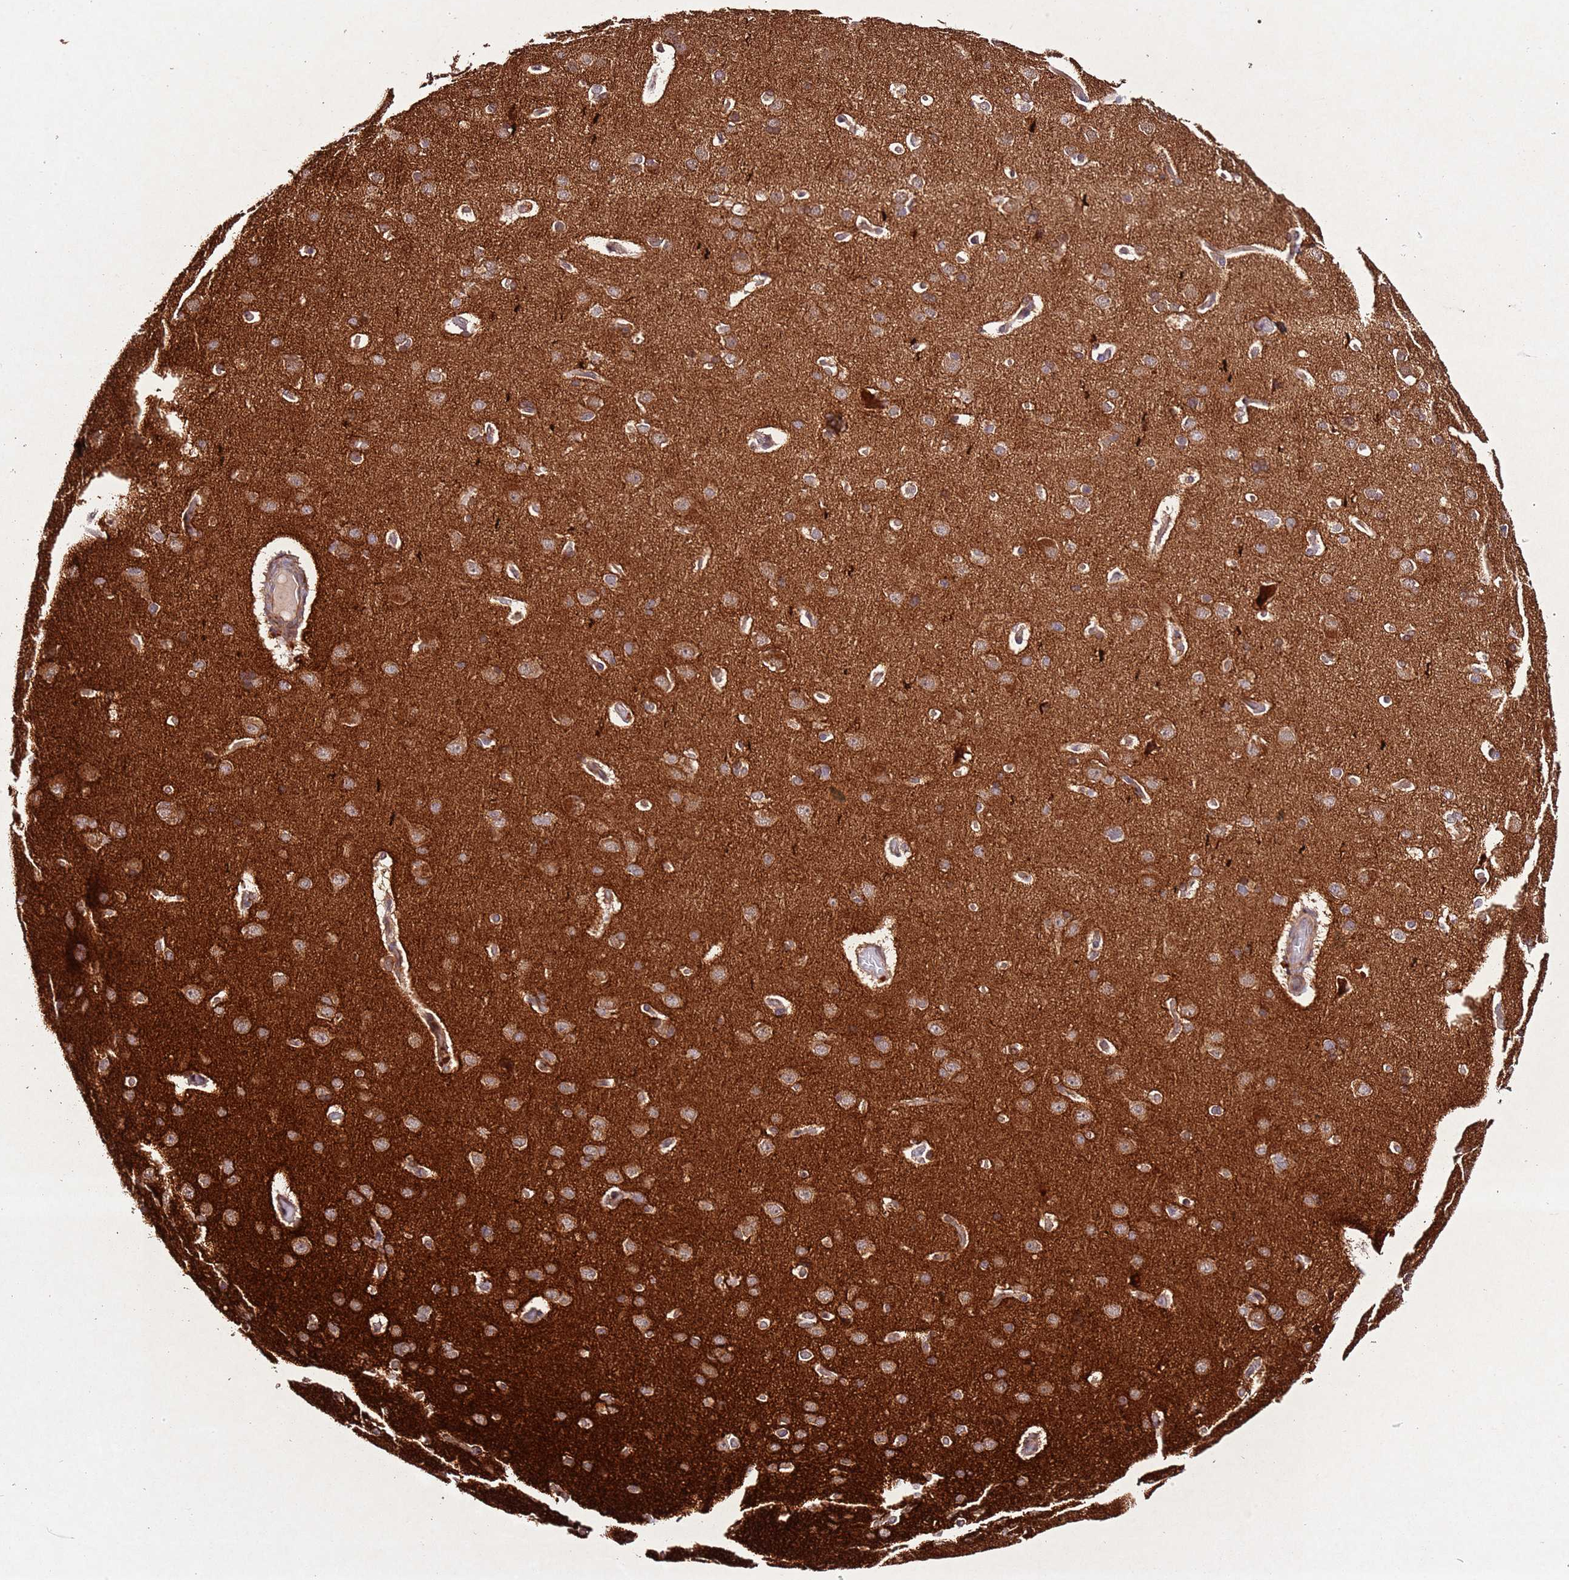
{"staining": {"intensity": "weak", "quantity": ">75%", "location": "cytoplasmic/membranous"}, "tissue": "cerebral cortex", "cell_type": "Endothelial cells", "image_type": "normal", "snomed": [{"axis": "morphology", "description": "Normal tissue, NOS"}, {"axis": "topography", "description": "Cerebral cortex"}], "caption": "Weak cytoplasmic/membranous expression is seen in approximately >75% of endothelial cells in unremarkable cerebral cortex.", "gene": "PTMA", "patient": {"sex": "male", "age": 62}}